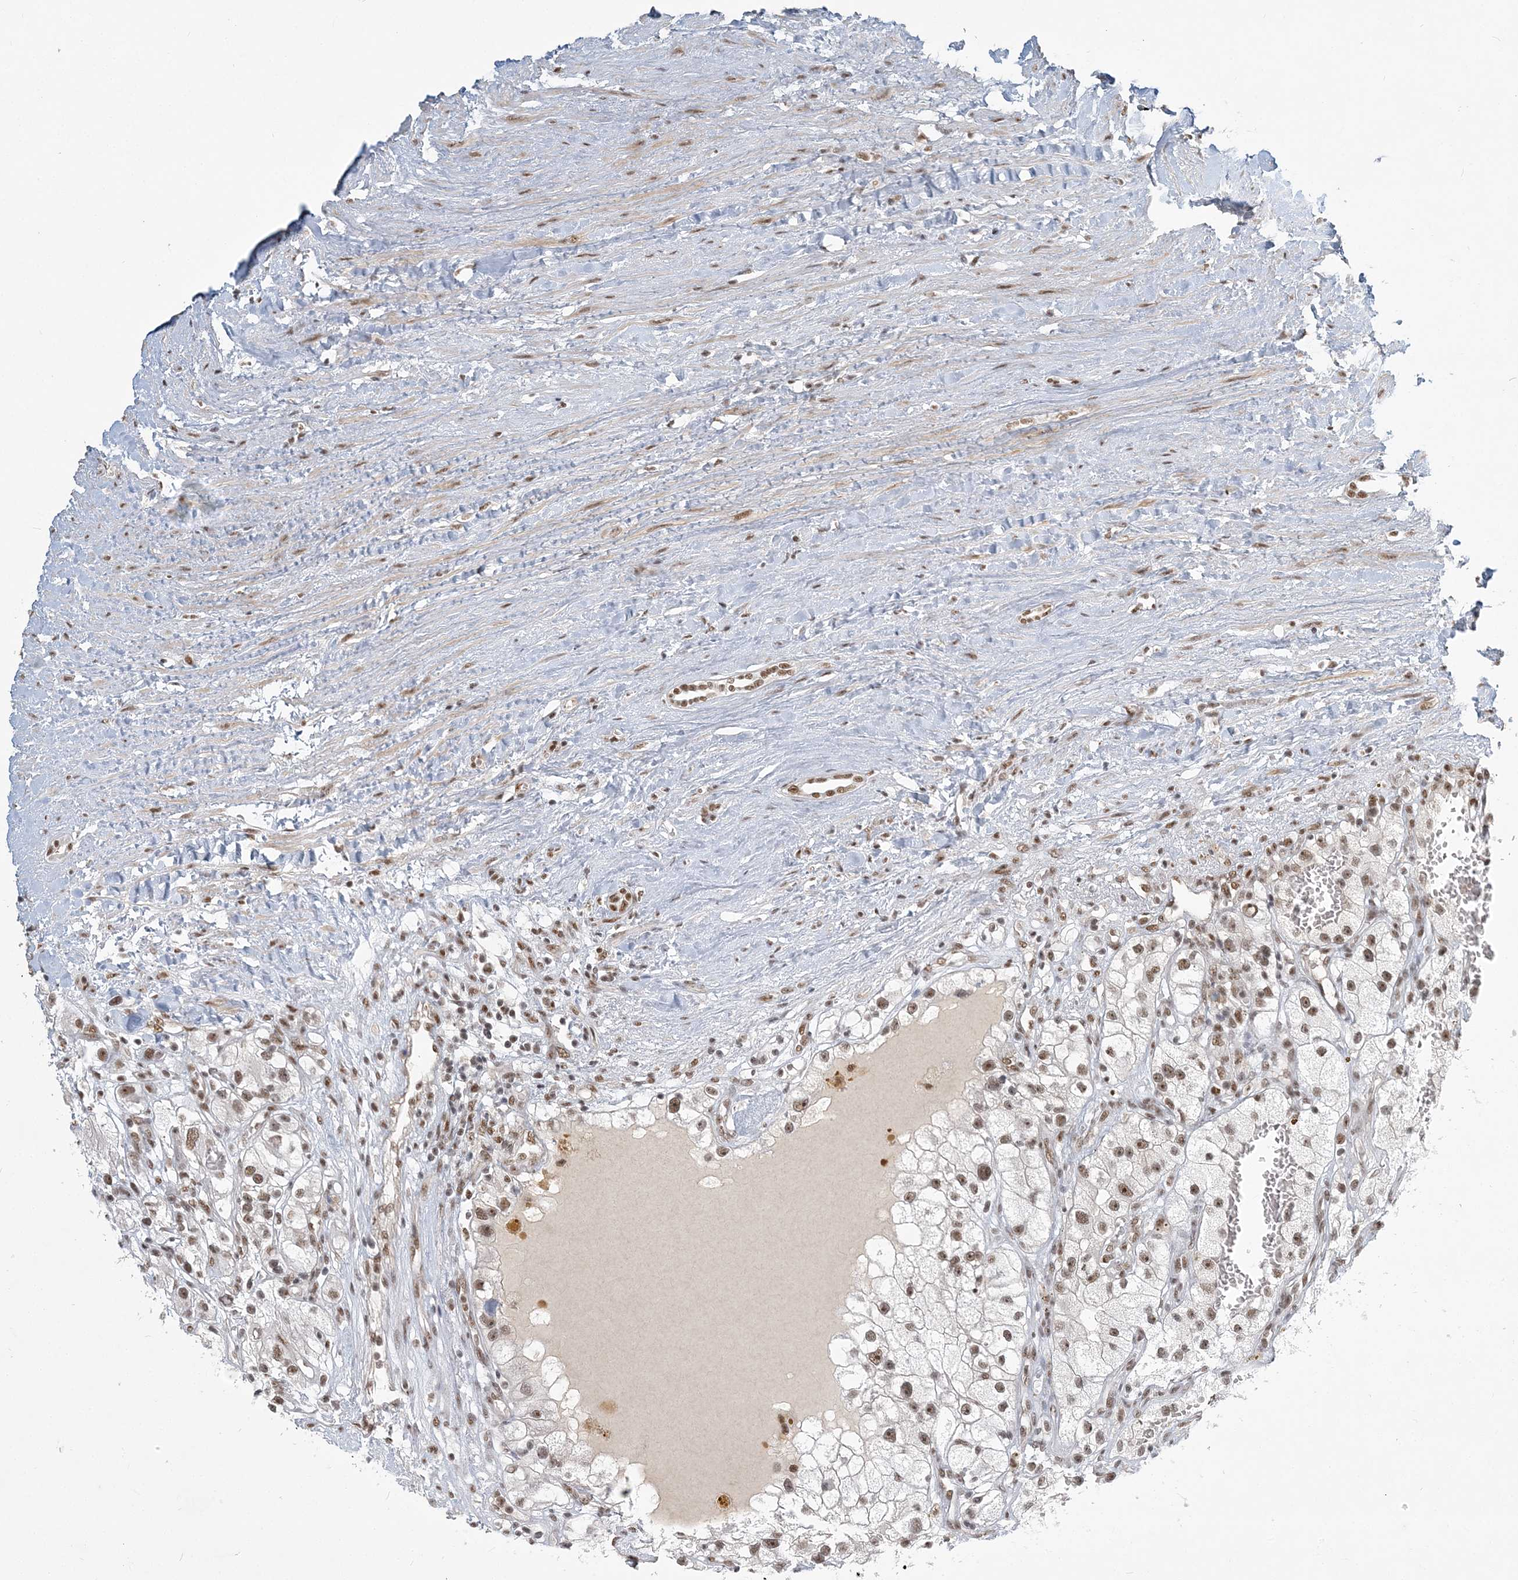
{"staining": {"intensity": "moderate", "quantity": ">75%", "location": "nuclear"}, "tissue": "renal cancer", "cell_type": "Tumor cells", "image_type": "cancer", "snomed": [{"axis": "morphology", "description": "Adenocarcinoma, NOS"}, {"axis": "topography", "description": "Kidney"}], "caption": "Immunohistochemical staining of adenocarcinoma (renal) exhibits moderate nuclear protein positivity in approximately >75% of tumor cells.", "gene": "PLRG1", "patient": {"sex": "female", "age": 57}}